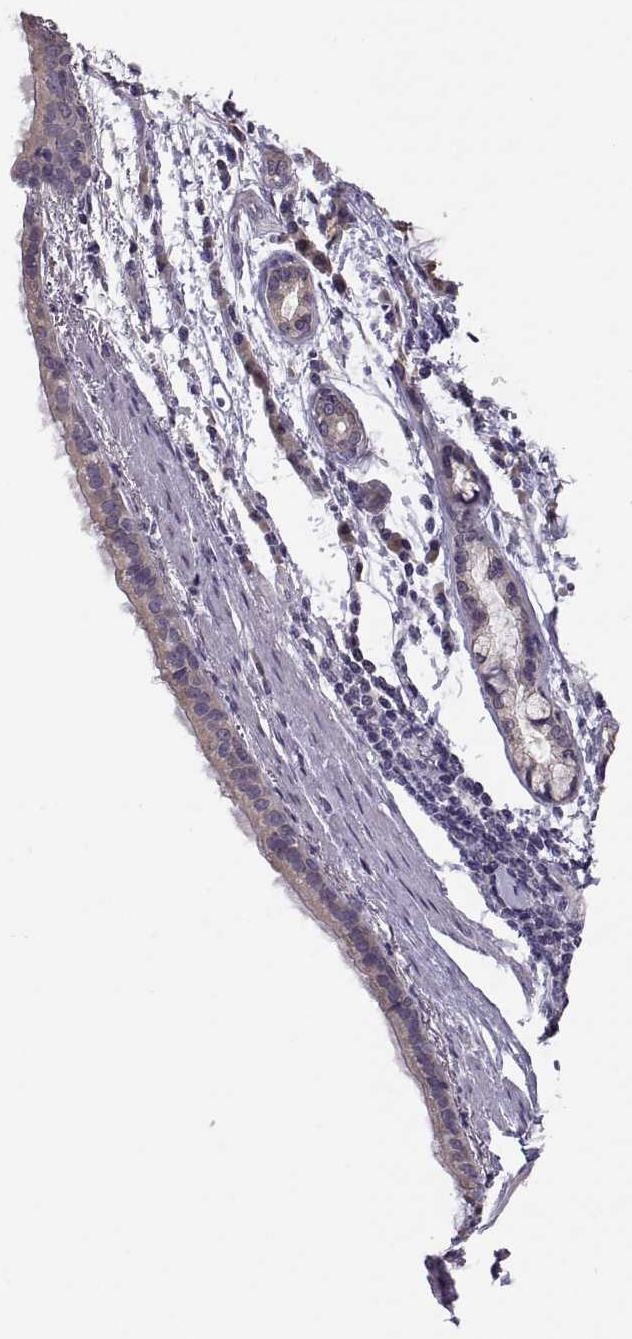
{"staining": {"intensity": "weak", "quantity": ">75%", "location": "cytoplasmic/membranous"}, "tissue": "bronchus", "cell_type": "Respiratory epithelial cells", "image_type": "normal", "snomed": [{"axis": "morphology", "description": "Normal tissue, NOS"}, {"axis": "morphology", "description": "Squamous cell carcinoma, NOS"}, {"axis": "topography", "description": "Bronchus"}, {"axis": "topography", "description": "Lung"}], "caption": "Immunohistochemistry micrograph of normal bronchus: bronchus stained using IHC displays low levels of weak protein expression localized specifically in the cytoplasmic/membranous of respiratory epithelial cells, appearing as a cytoplasmic/membranous brown color.", "gene": "ACSBG2", "patient": {"sex": "male", "age": 69}}